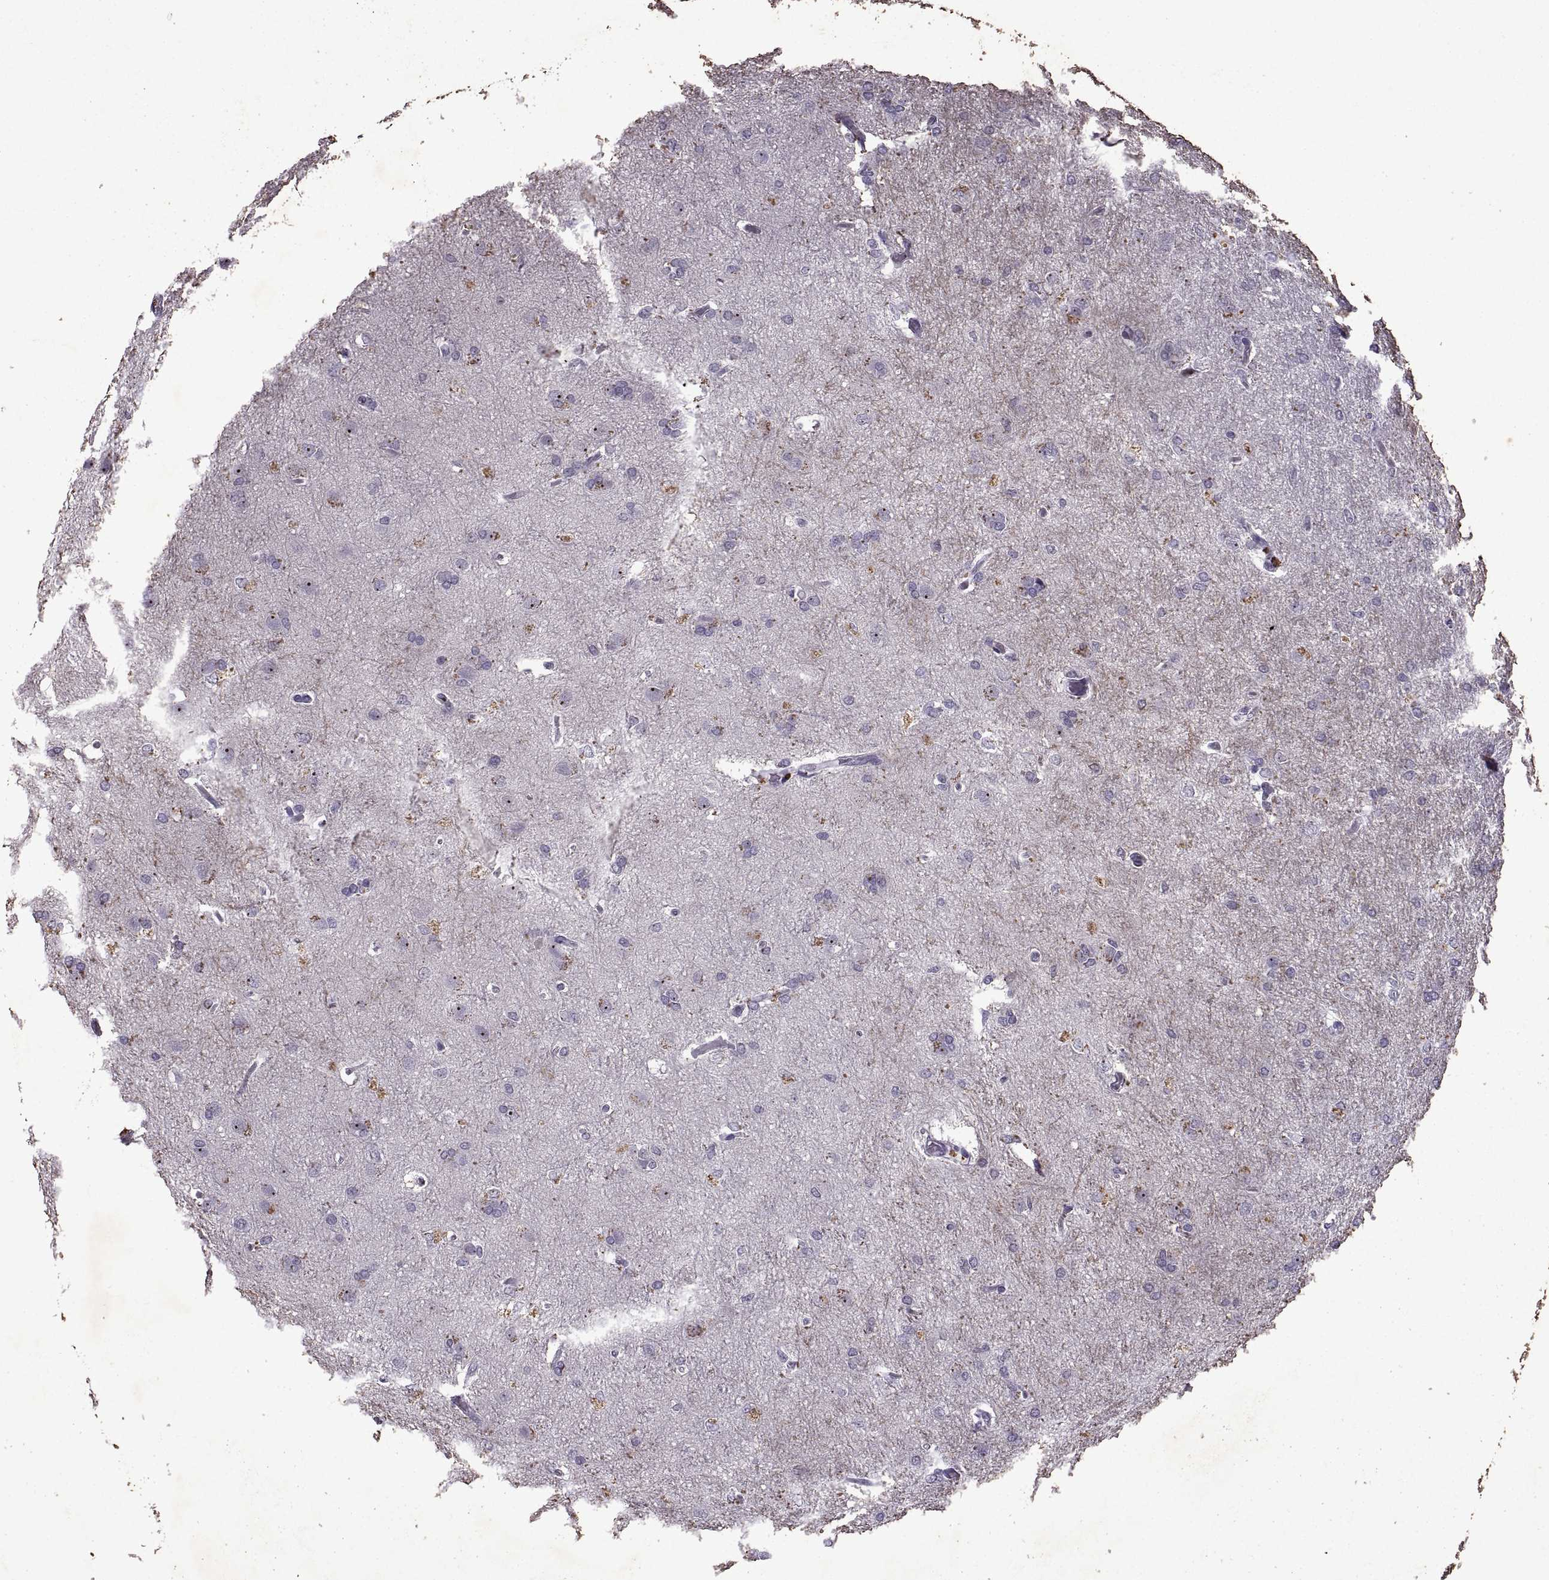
{"staining": {"intensity": "negative", "quantity": "none", "location": "none"}, "tissue": "glioma", "cell_type": "Tumor cells", "image_type": "cancer", "snomed": [{"axis": "morphology", "description": "Glioma, malignant, High grade"}, {"axis": "topography", "description": "Brain"}], "caption": "Tumor cells are negative for protein expression in human glioma. Brightfield microscopy of IHC stained with DAB (brown) and hematoxylin (blue), captured at high magnification.", "gene": "SINHCAF", "patient": {"sex": "male", "age": 68}}